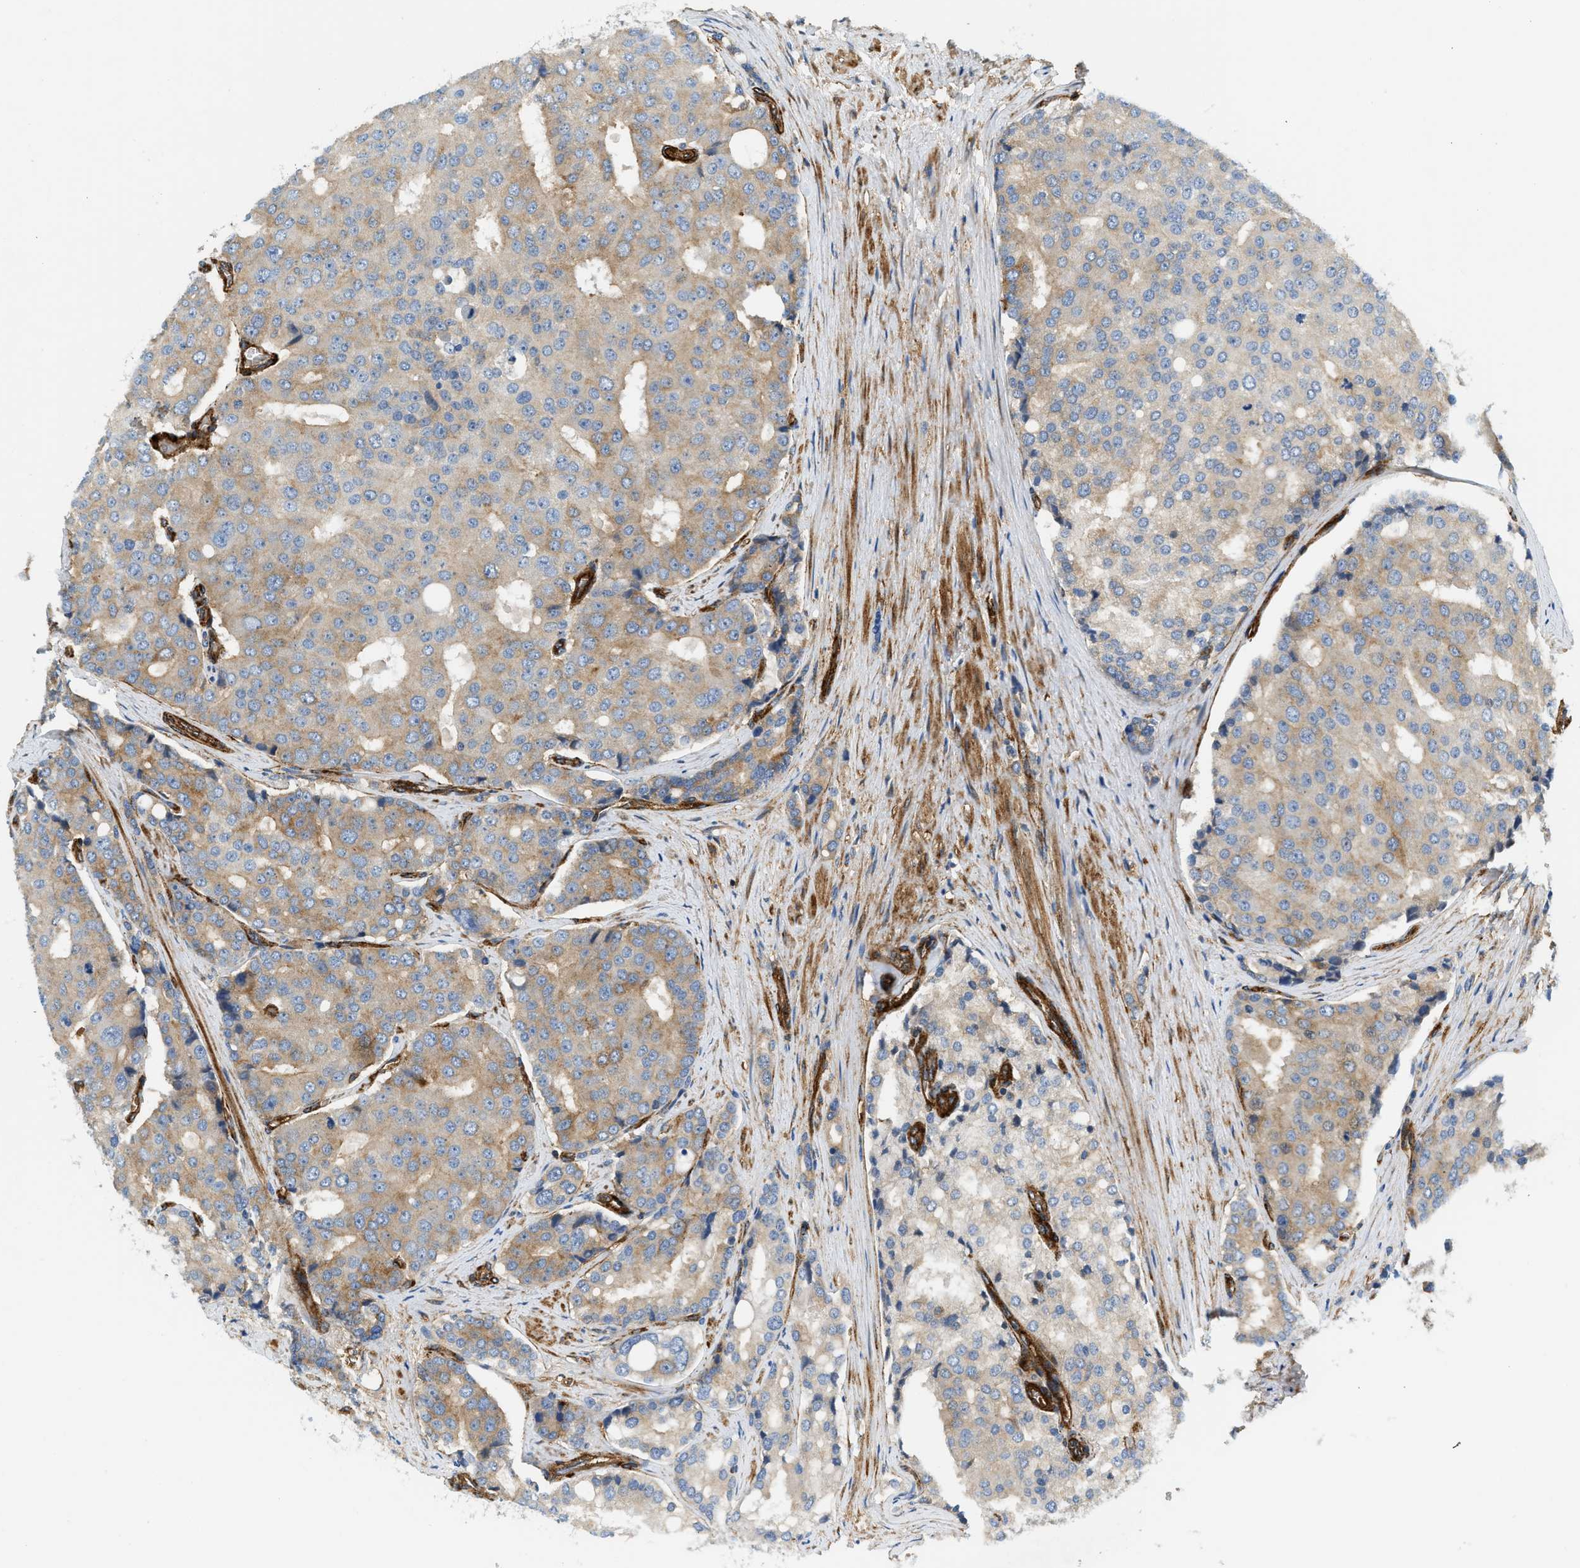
{"staining": {"intensity": "moderate", "quantity": "<25%", "location": "cytoplasmic/membranous"}, "tissue": "prostate cancer", "cell_type": "Tumor cells", "image_type": "cancer", "snomed": [{"axis": "morphology", "description": "Adenocarcinoma, High grade"}, {"axis": "topography", "description": "Prostate"}], "caption": "Protein staining demonstrates moderate cytoplasmic/membranous positivity in approximately <25% of tumor cells in adenocarcinoma (high-grade) (prostate).", "gene": "HIP1", "patient": {"sex": "male", "age": 50}}